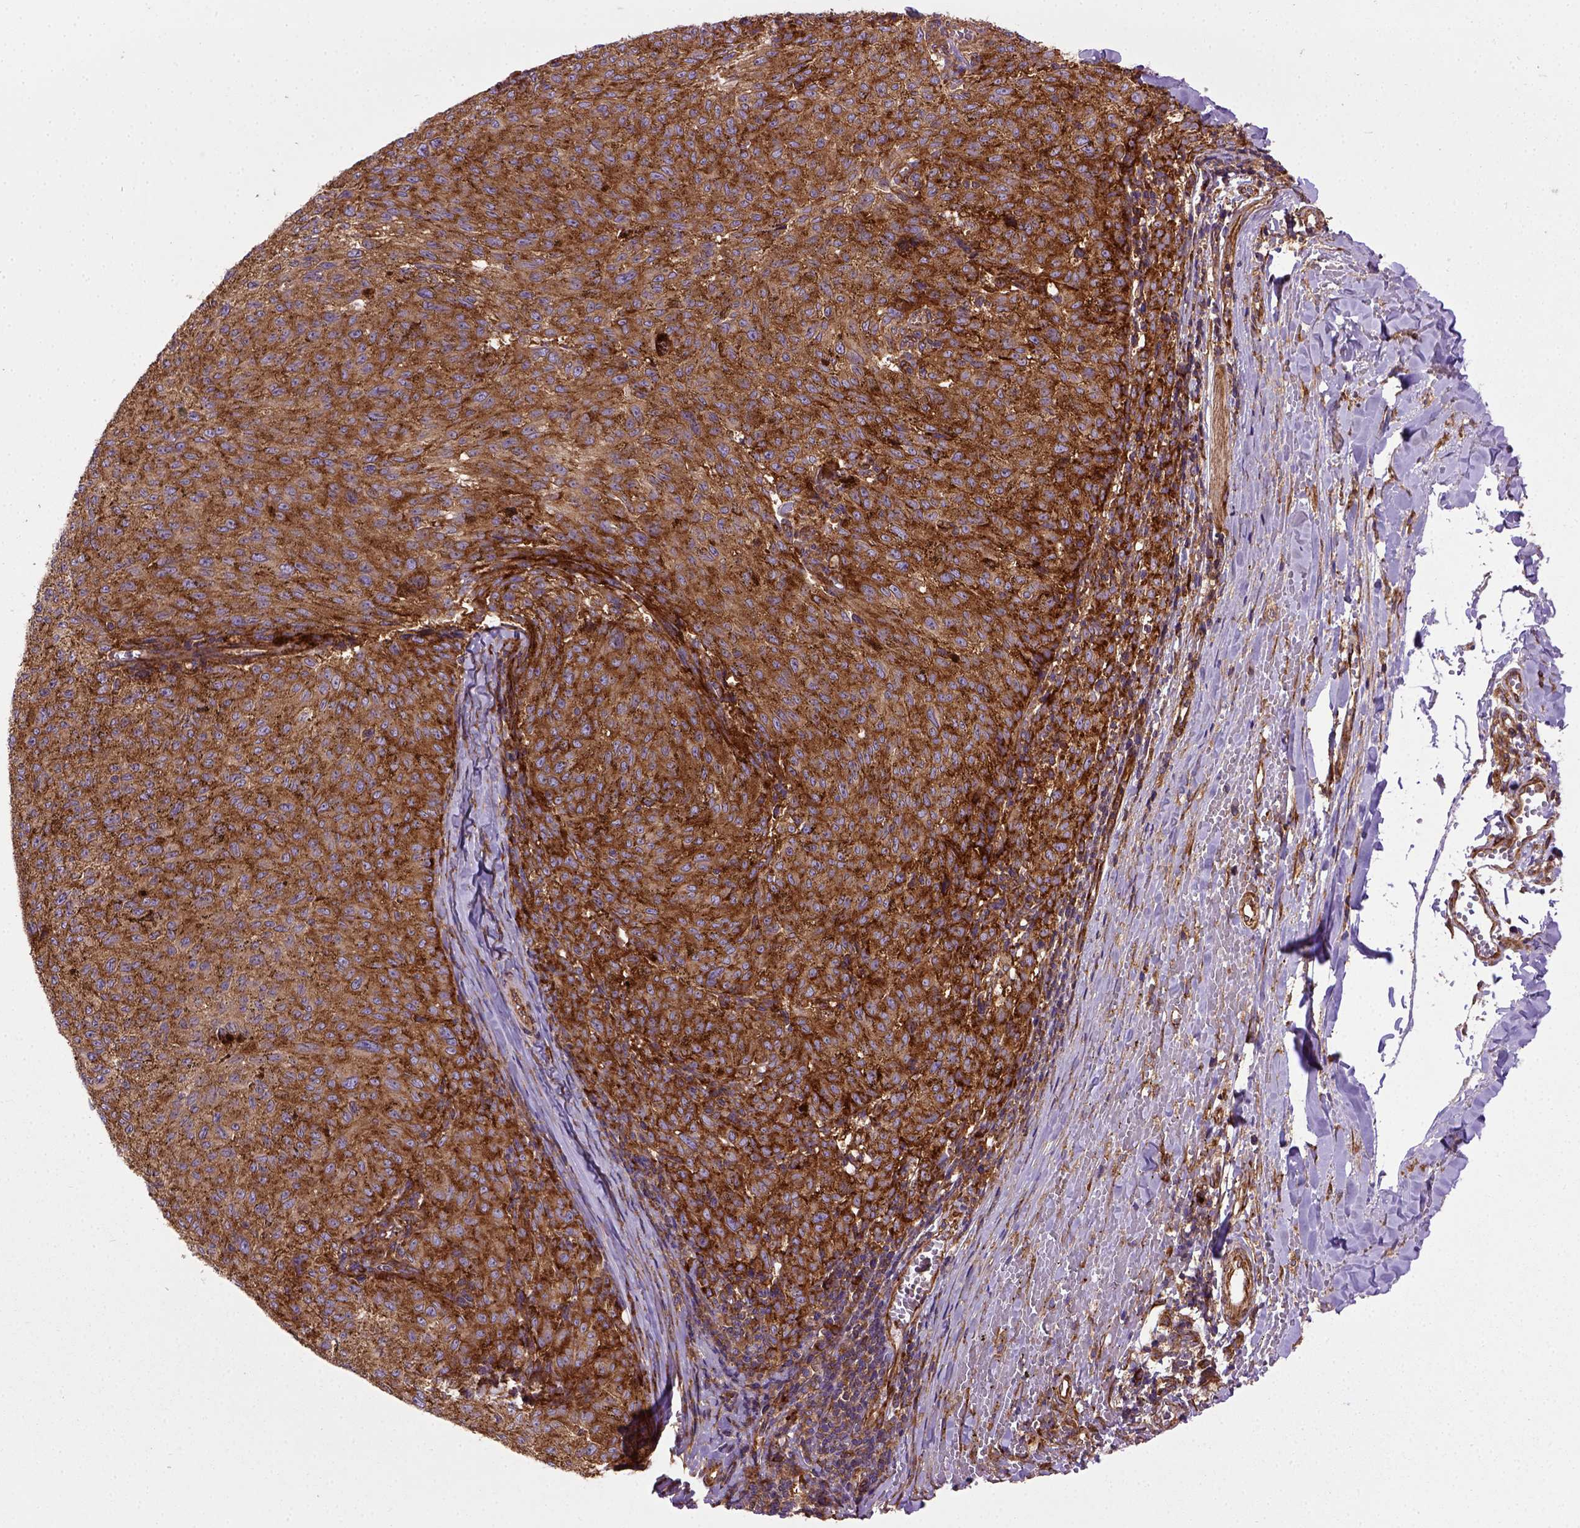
{"staining": {"intensity": "strong", "quantity": ">75%", "location": "cytoplasmic/membranous"}, "tissue": "melanoma", "cell_type": "Tumor cells", "image_type": "cancer", "snomed": [{"axis": "morphology", "description": "Malignant melanoma, NOS"}, {"axis": "topography", "description": "Skin"}], "caption": "Immunohistochemistry (IHC) staining of melanoma, which displays high levels of strong cytoplasmic/membranous expression in approximately >75% of tumor cells indicating strong cytoplasmic/membranous protein expression. The staining was performed using DAB (3,3'-diaminobenzidine) (brown) for protein detection and nuclei were counterstained in hematoxylin (blue).", "gene": "CAPRIN1", "patient": {"sex": "female", "age": 72}}